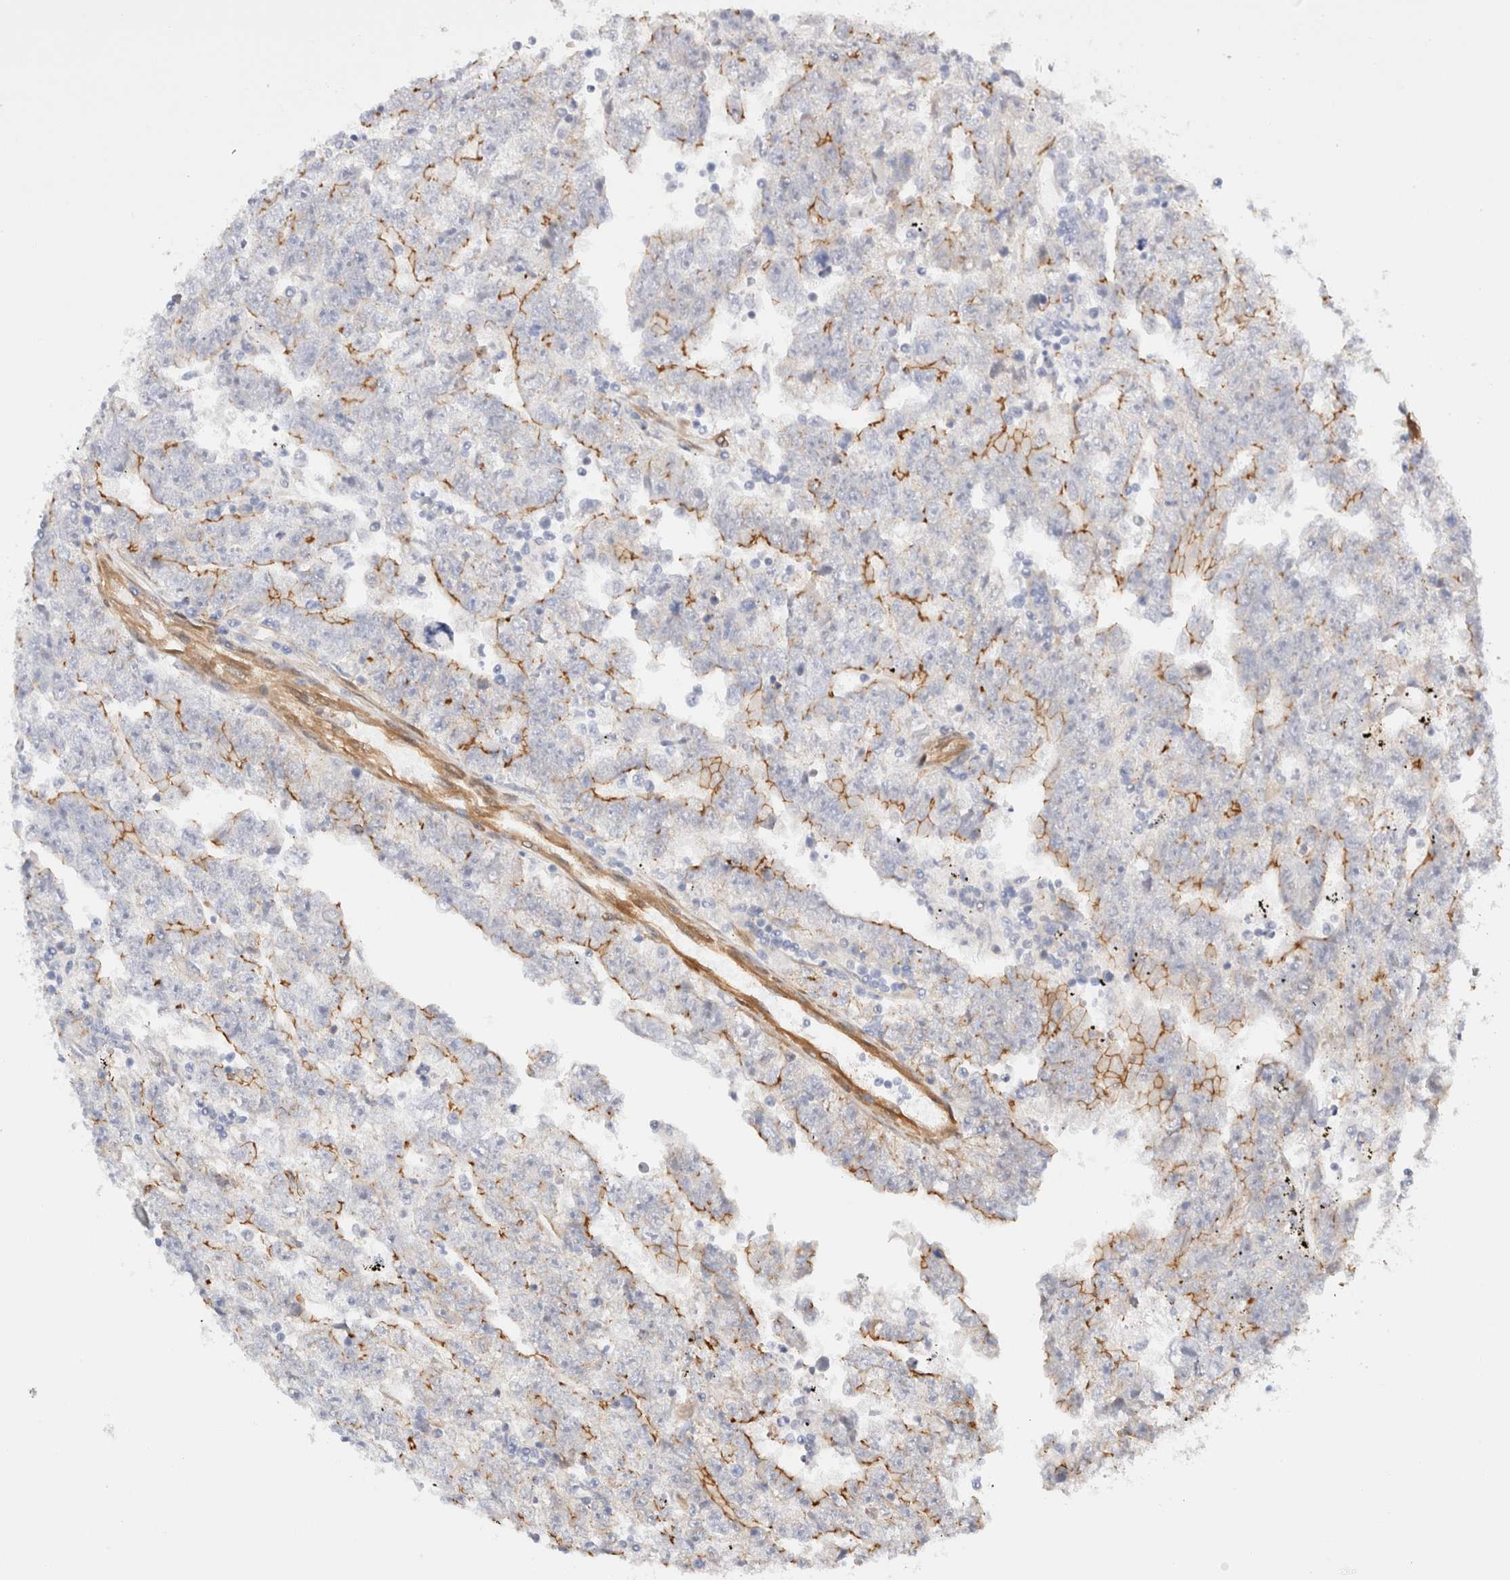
{"staining": {"intensity": "moderate", "quantity": "25%-75%", "location": "cytoplasmic/membranous"}, "tissue": "testis cancer", "cell_type": "Tumor cells", "image_type": "cancer", "snomed": [{"axis": "morphology", "description": "Carcinoma, Embryonal, NOS"}, {"axis": "topography", "description": "Testis"}], "caption": "Immunohistochemistry (DAB) staining of testis cancer shows moderate cytoplasmic/membranous protein expression in about 25%-75% of tumor cells. (DAB (3,3'-diaminobenzidine) IHC with brightfield microscopy, high magnification).", "gene": "LMCD1", "patient": {"sex": "male", "age": 25}}